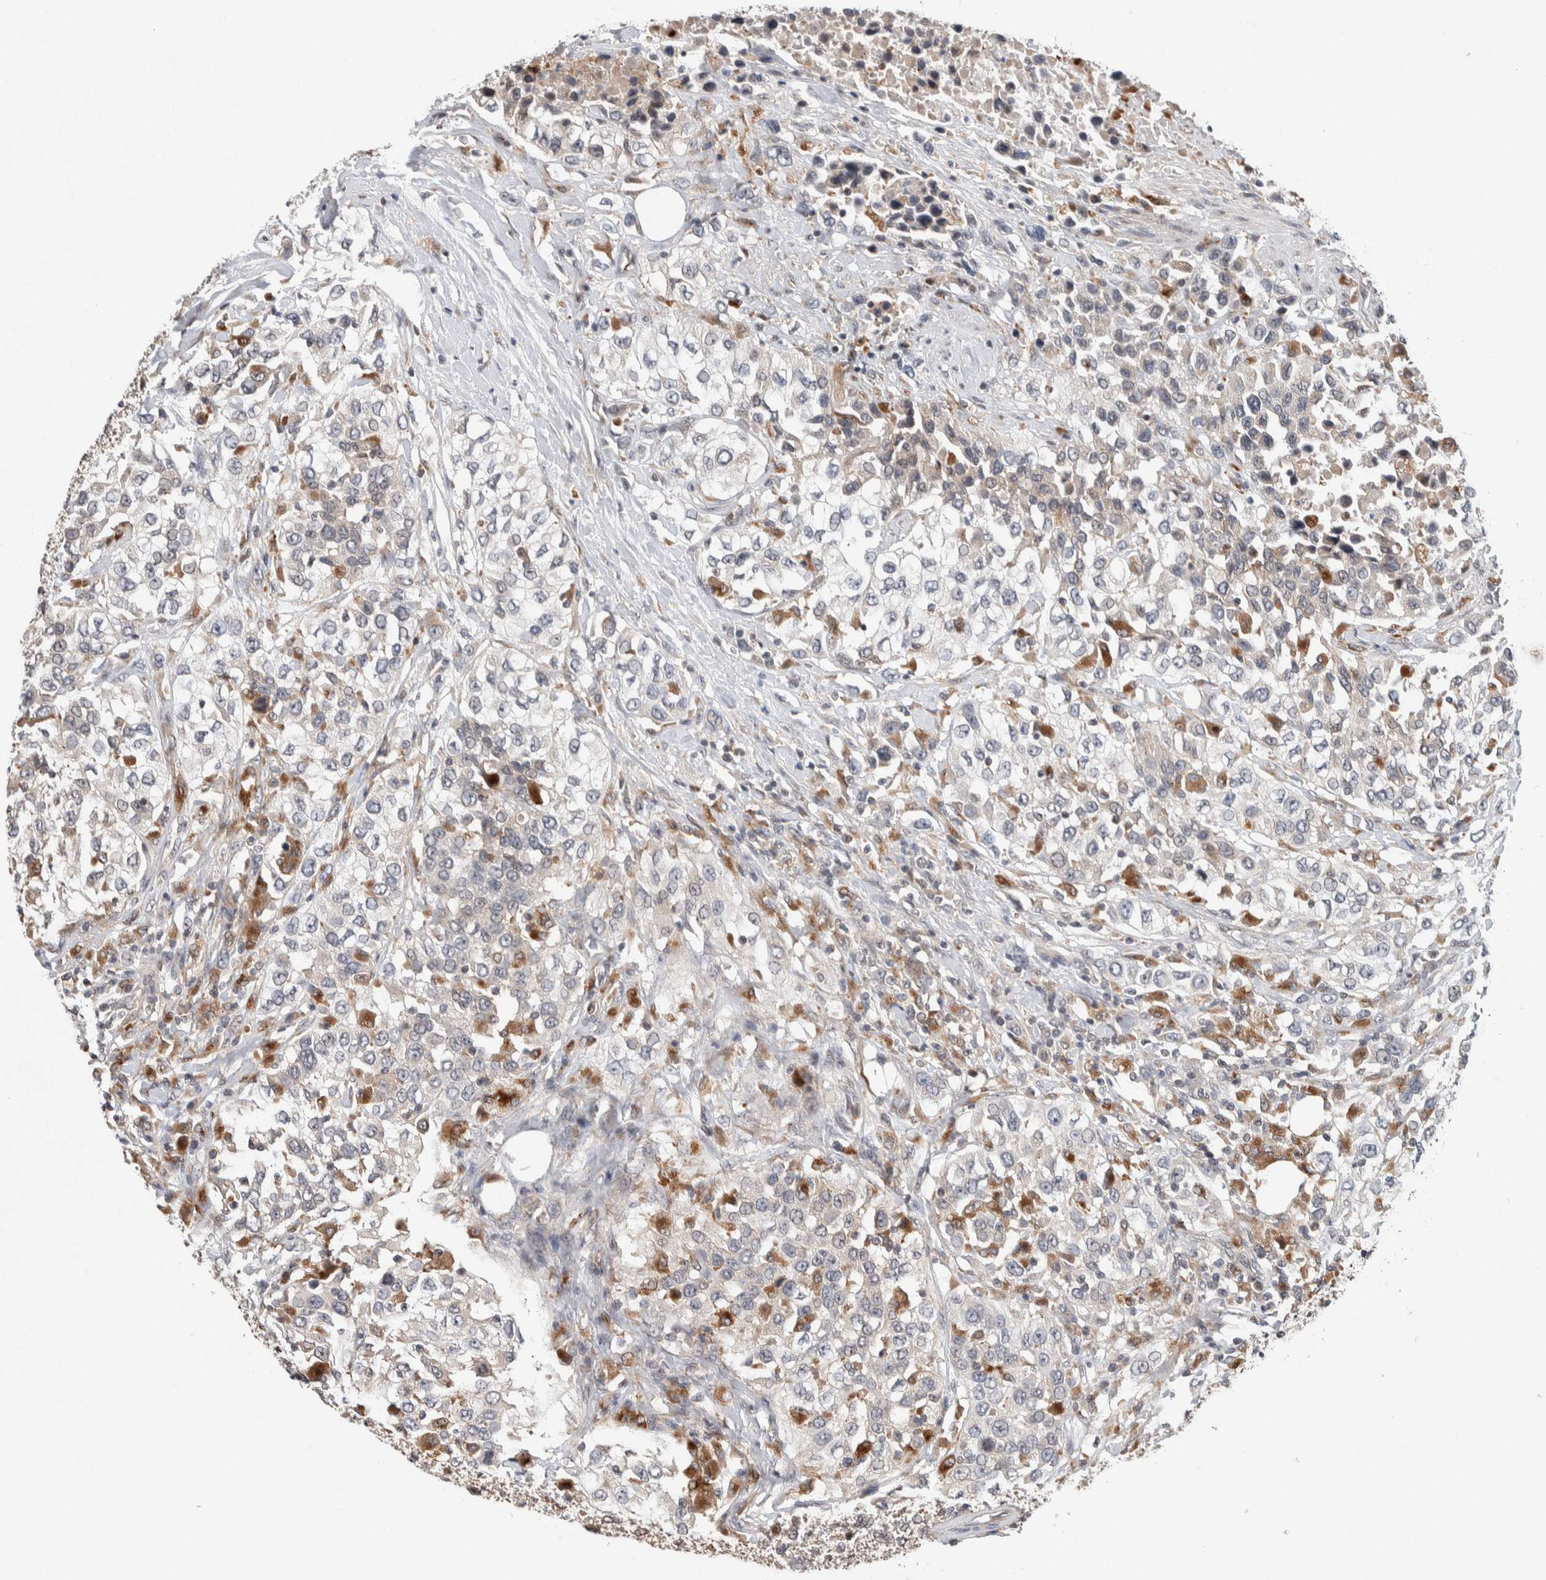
{"staining": {"intensity": "negative", "quantity": "none", "location": "none"}, "tissue": "urothelial cancer", "cell_type": "Tumor cells", "image_type": "cancer", "snomed": [{"axis": "morphology", "description": "Urothelial carcinoma, High grade"}, {"axis": "topography", "description": "Urinary bladder"}], "caption": "This is an immunohistochemistry (IHC) image of human urothelial cancer. There is no expression in tumor cells.", "gene": "KCNK1", "patient": {"sex": "female", "age": 80}}